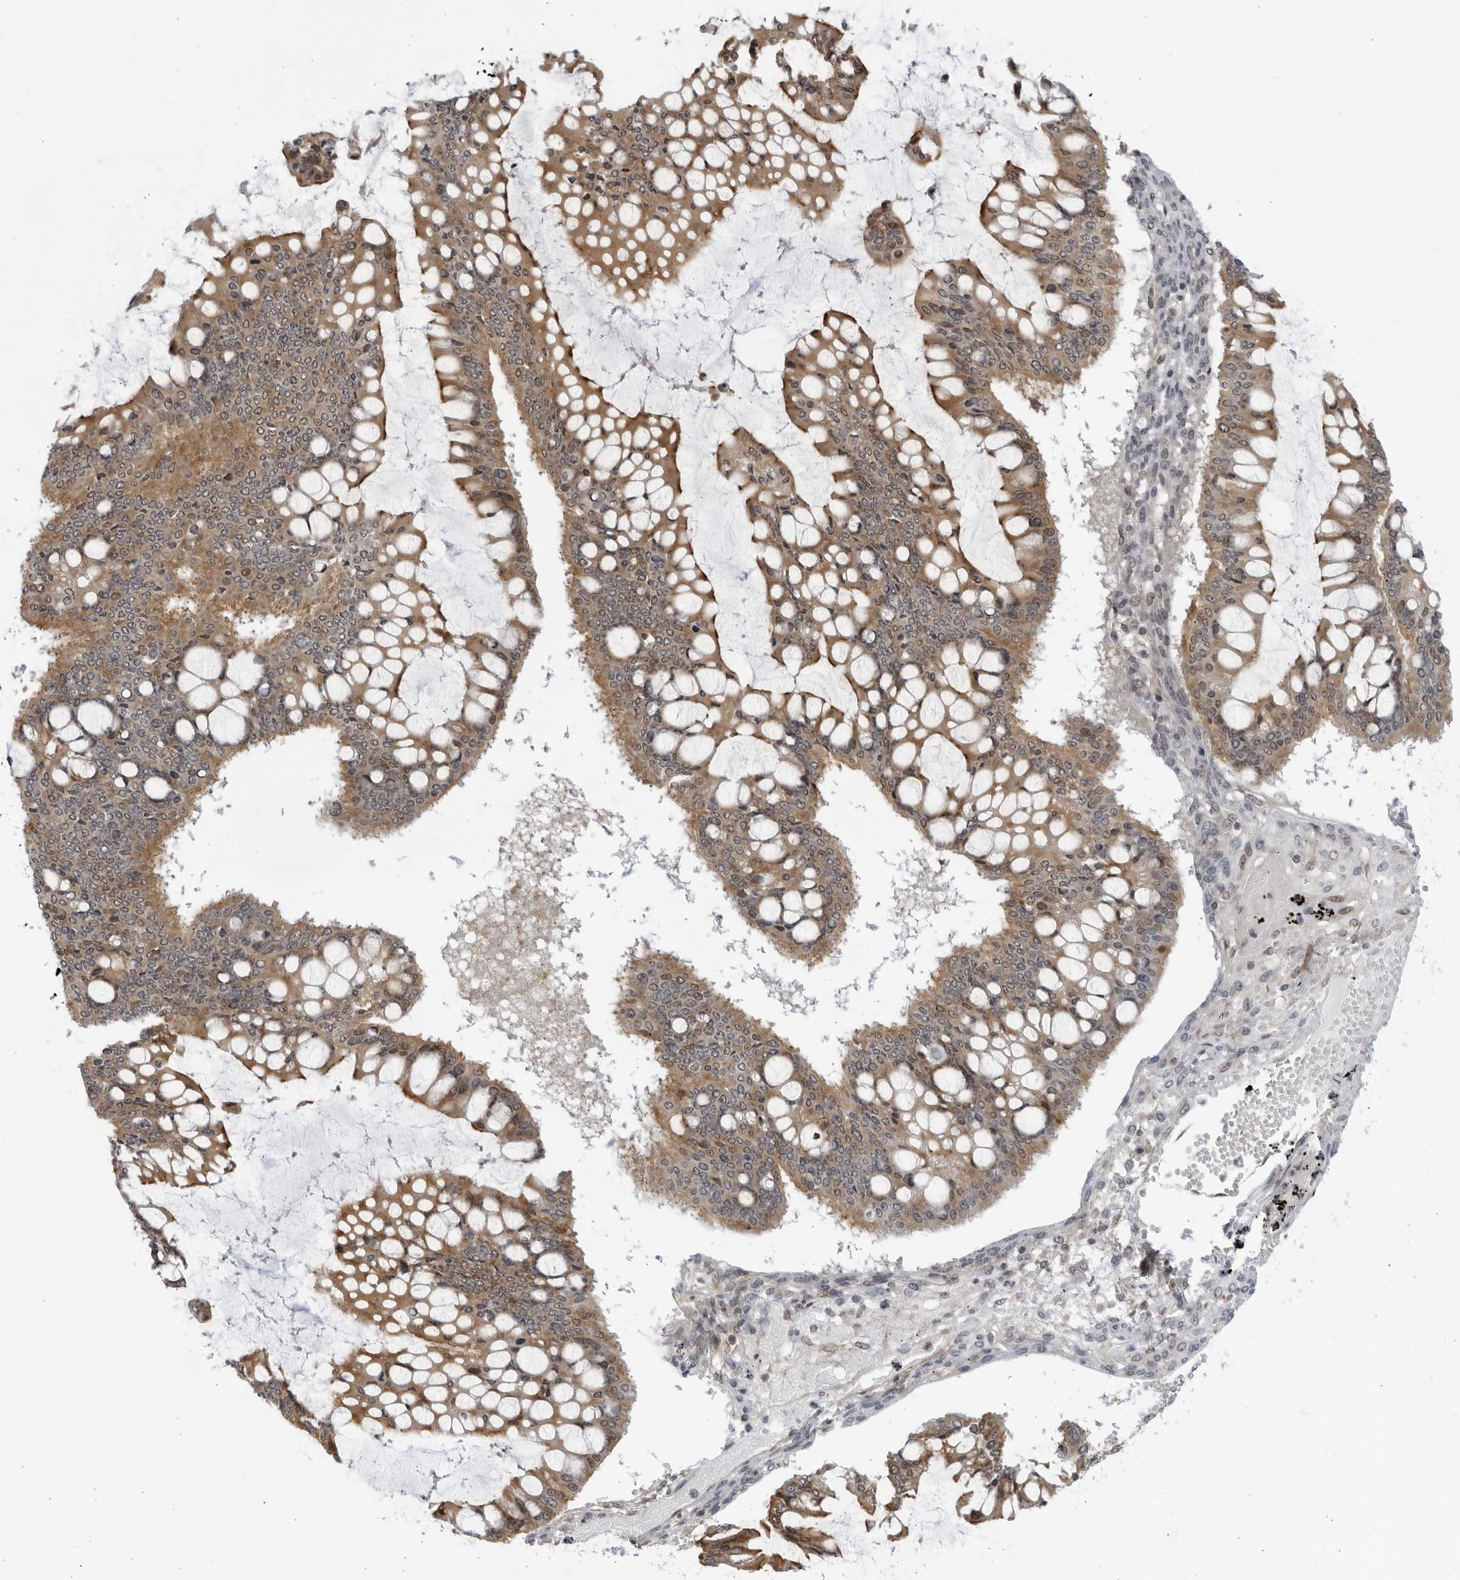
{"staining": {"intensity": "moderate", "quantity": ">75%", "location": "cytoplasmic/membranous"}, "tissue": "ovarian cancer", "cell_type": "Tumor cells", "image_type": "cancer", "snomed": [{"axis": "morphology", "description": "Cystadenocarcinoma, mucinous, NOS"}, {"axis": "topography", "description": "Ovary"}], "caption": "A medium amount of moderate cytoplasmic/membranous staining is present in about >75% of tumor cells in mucinous cystadenocarcinoma (ovarian) tissue. Ihc stains the protein in brown and the nuclei are stained blue.", "gene": "ITGB3BP", "patient": {"sex": "female", "age": 73}}